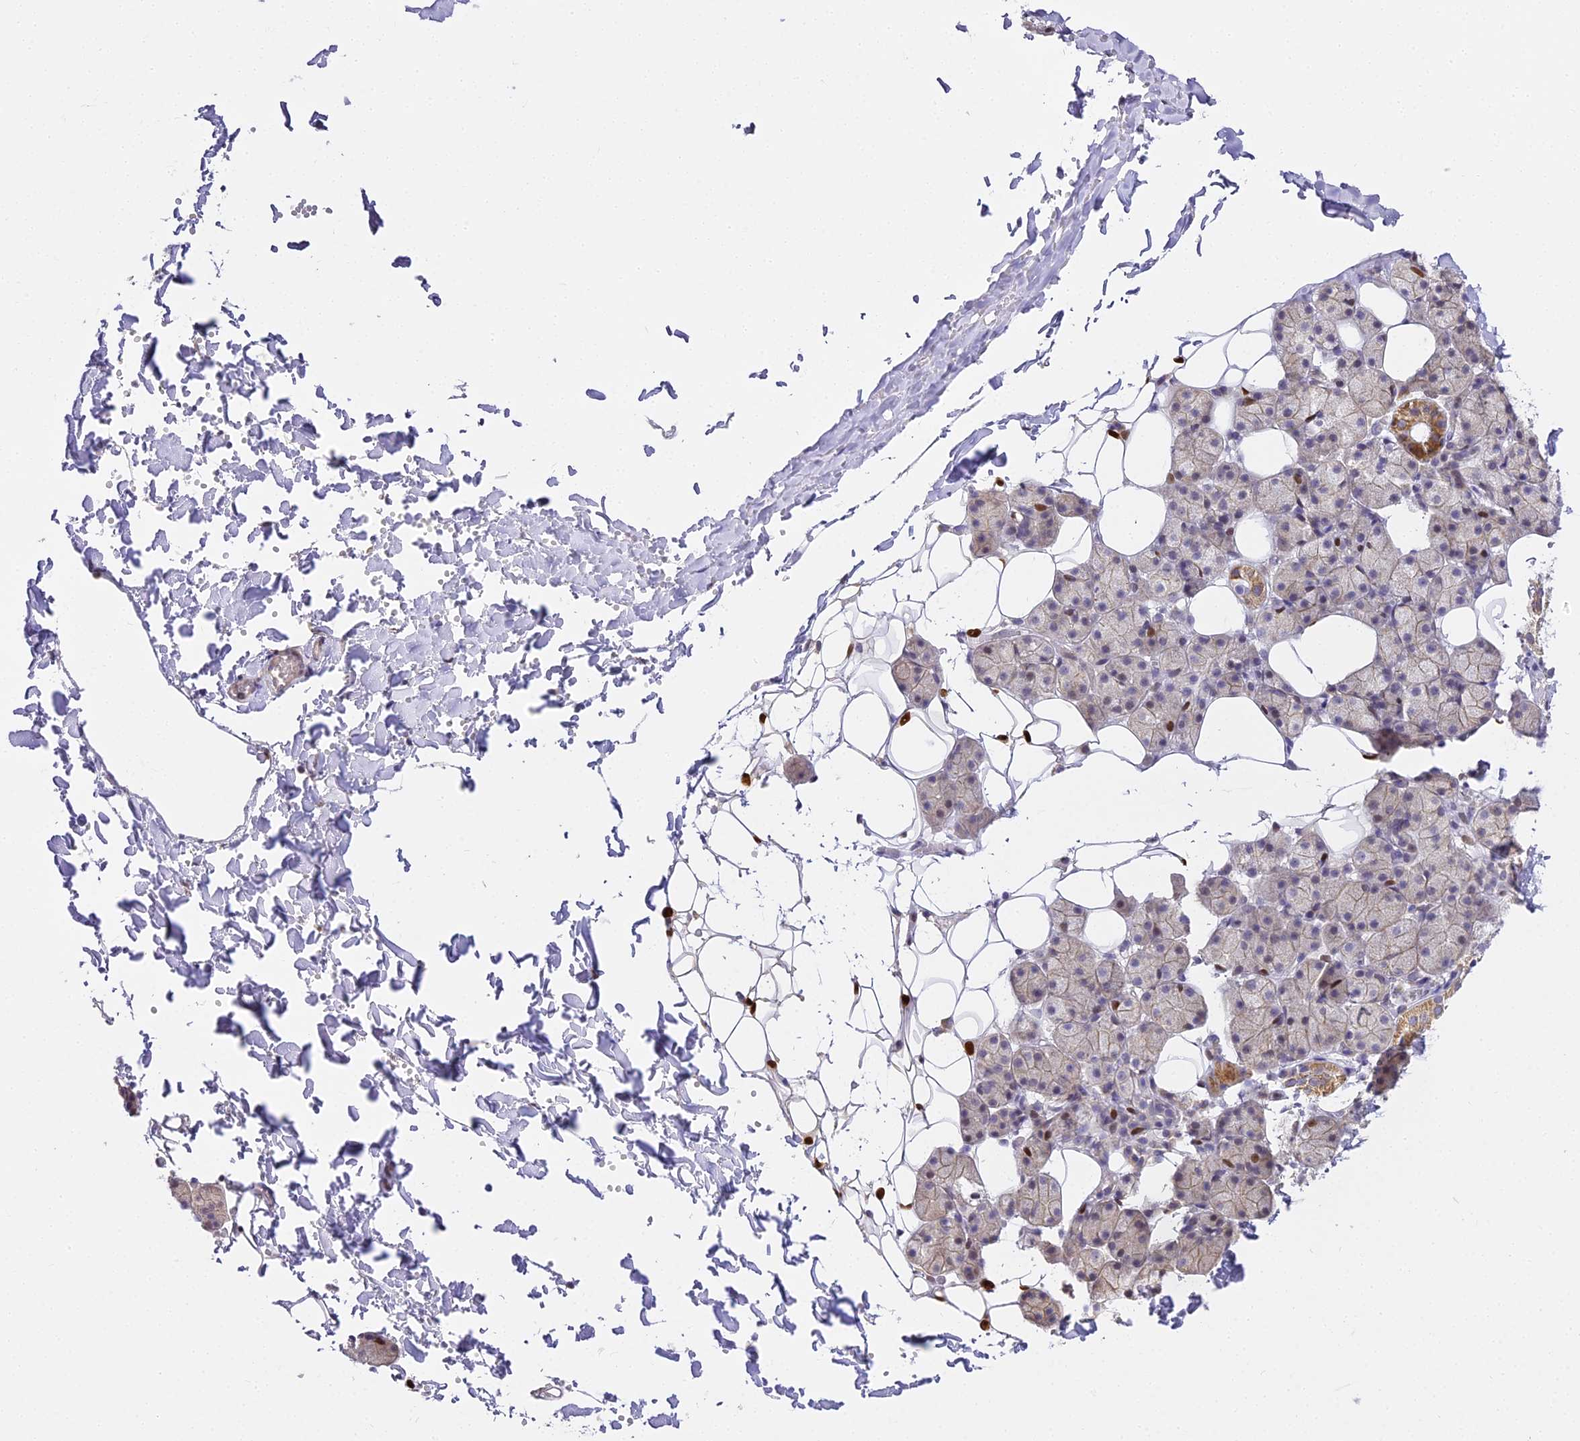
{"staining": {"intensity": "moderate", "quantity": "<25%", "location": "cytoplasmic/membranous,nuclear"}, "tissue": "salivary gland", "cell_type": "Glandular cells", "image_type": "normal", "snomed": [{"axis": "morphology", "description": "Normal tissue, NOS"}, {"axis": "topography", "description": "Salivary gland"}], "caption": "Immunohistochemistry (IHC) of benign salivary gland shows low levels of moderate cytoplasmic/membranous,nuclear expression in about <25% of glandular cells.", "gene": "SERP1", "patient": {"sex": "female", "age": 33}}